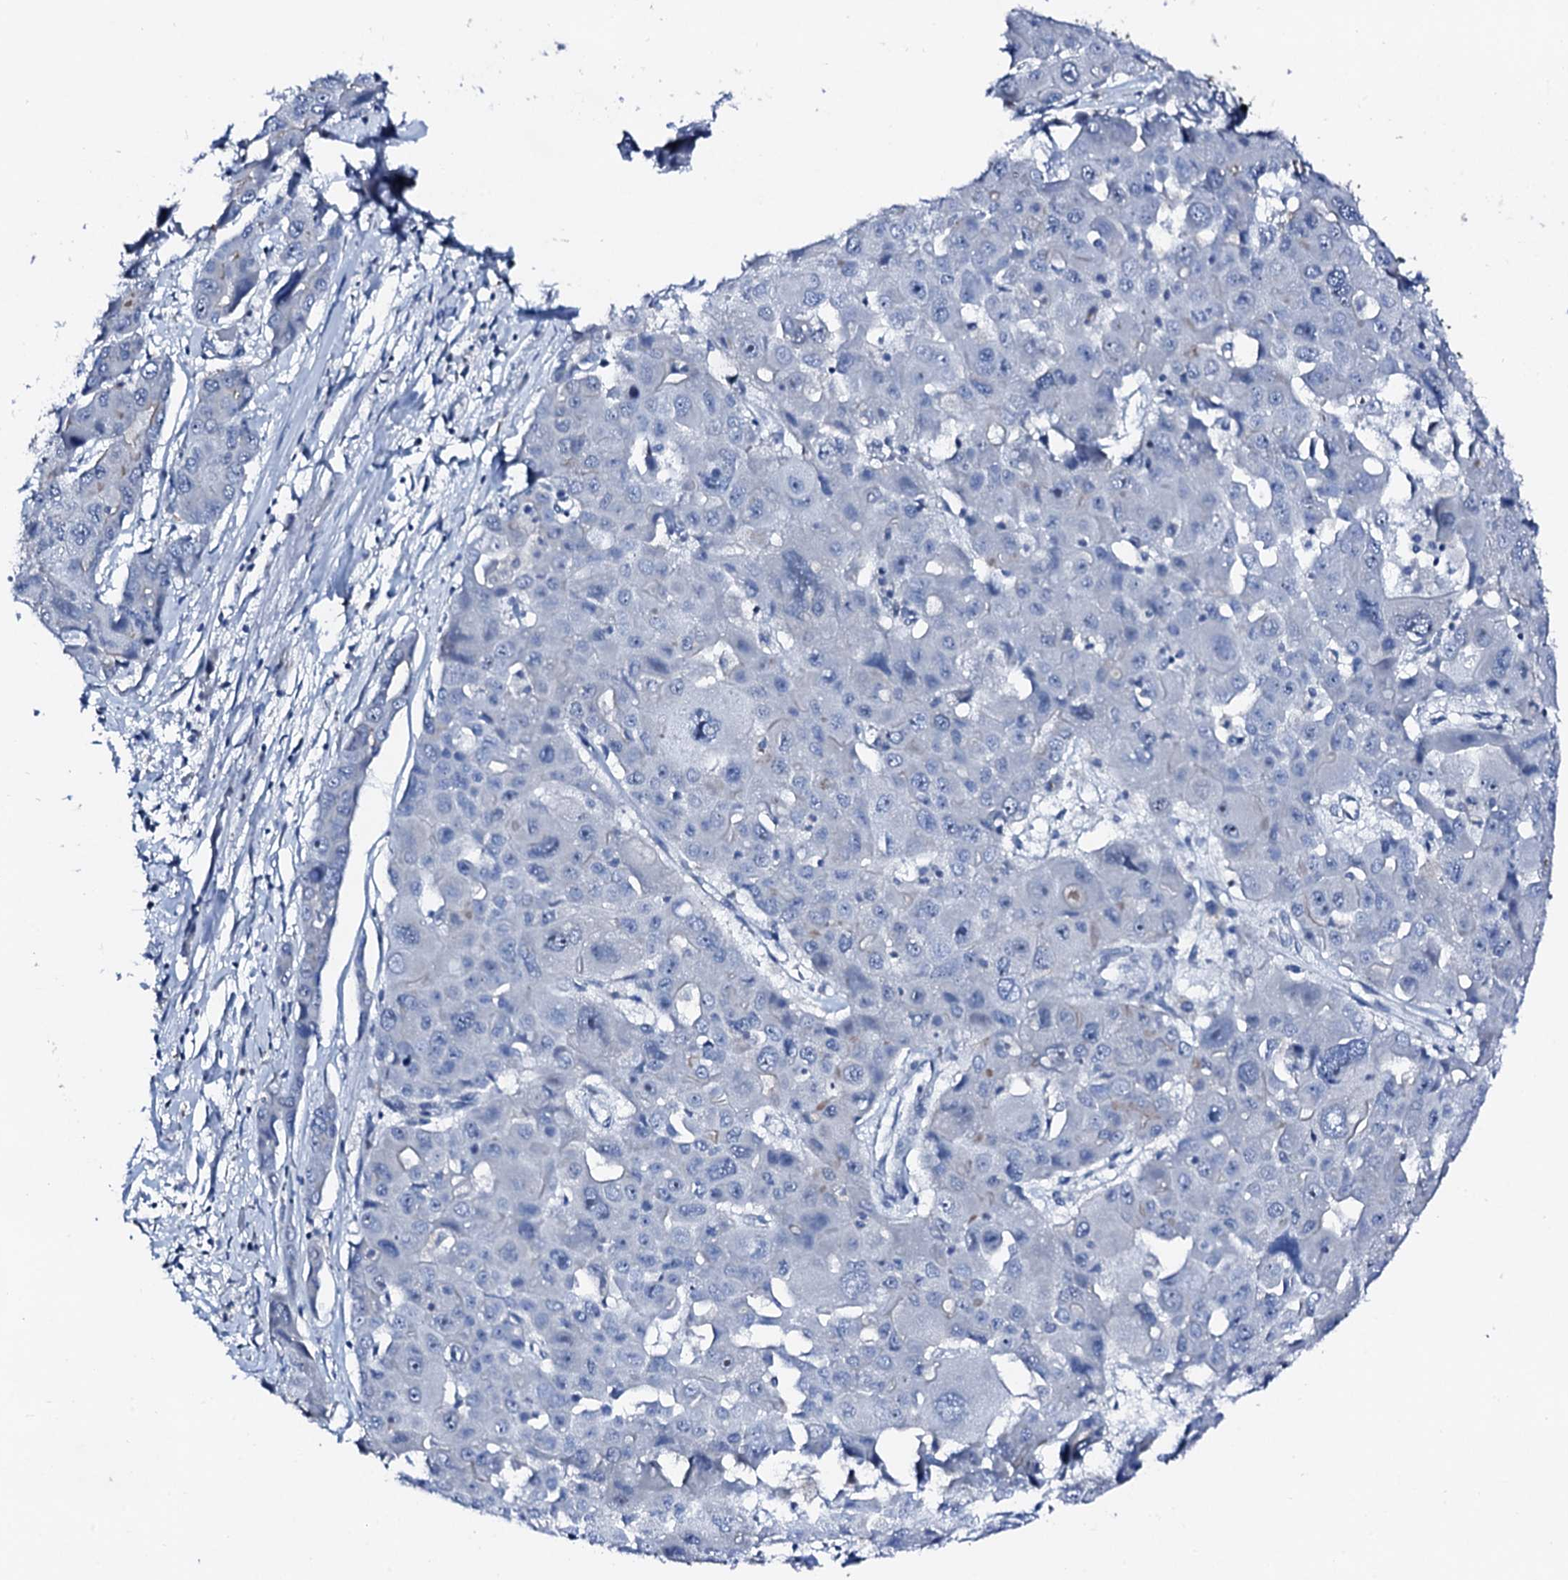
{"staining": {"intensity": "negative", "quantity": "none", "location": "none"}, "tissue": "liver cancer", "cell_type": "Tumor cells", "image_type": "cancer", "snomed": [{"axis": "morphology", "description": "Cholangiocarcinoma"}, {"axis": "topography", "description": "Liver"}], "caption": "An immunohistochemistry (IHC) photomicrograph of liver cancer is shown. There is no staining in tumor cells of liver cancer.", "gene": "TRAFD1", "patient": {"sex": "male", "age": 67}}